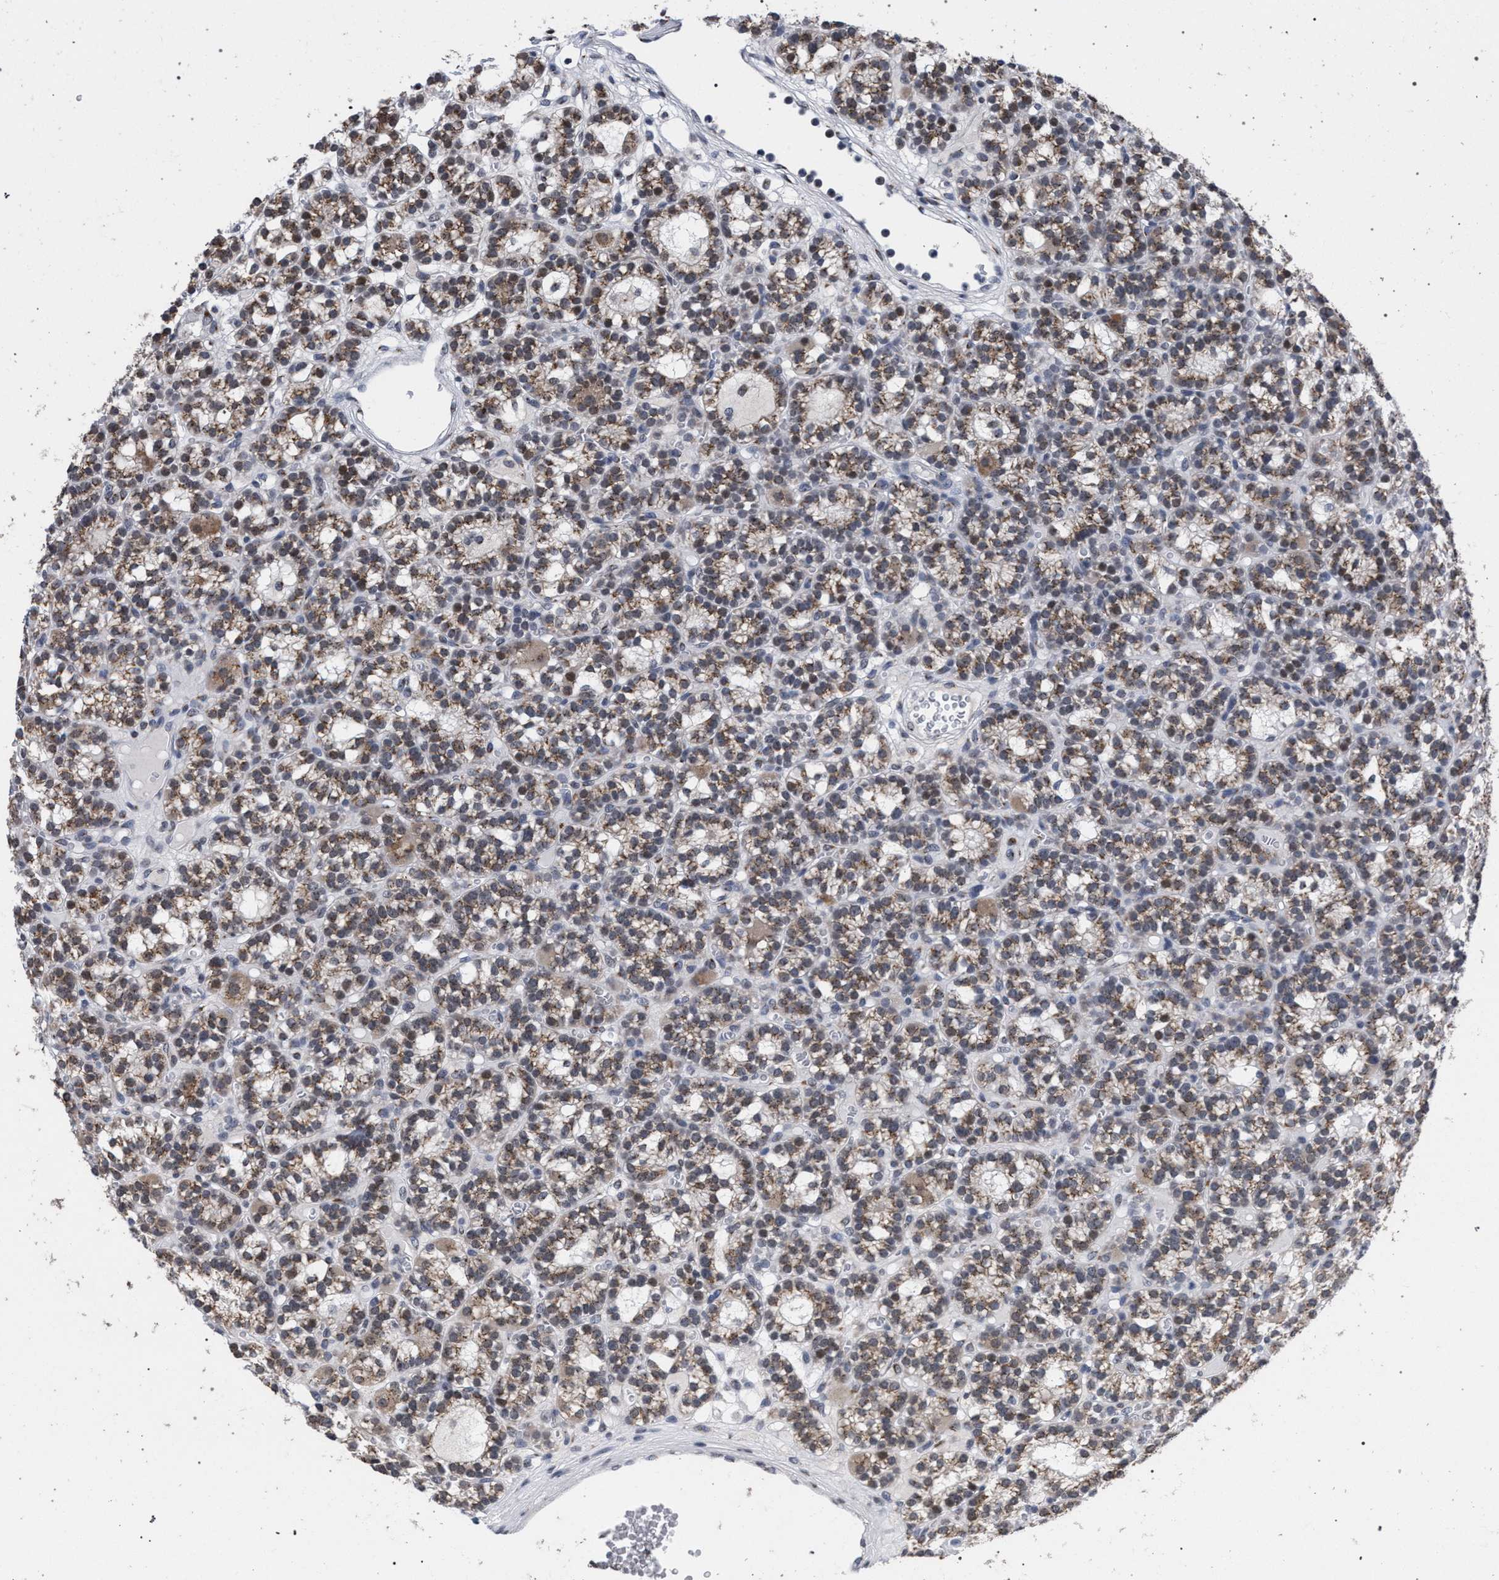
{"staining": {"intensity": "moderate", "quantity": ">75%", "location": "cytoplasmic/membranous"}, "tissue": "parathyroid gland", "cell_type": "Glandular cells", "image_type": "normal", "snomed": [{"axis": "morphology", "description": "Normal tissue, NOS"}, {"axis": "morphology", "description": "Adenoma, NOS"}, {"axis": "topography", "description": "Parathyroid gland"}], "caption": "Normal parathyroid gland shows moderate cytoplasmic/membranous staining in approximately >75% of glandular cells.", "gene": "GOLGA2", "patient": {"sex": "female", "age": 58}}